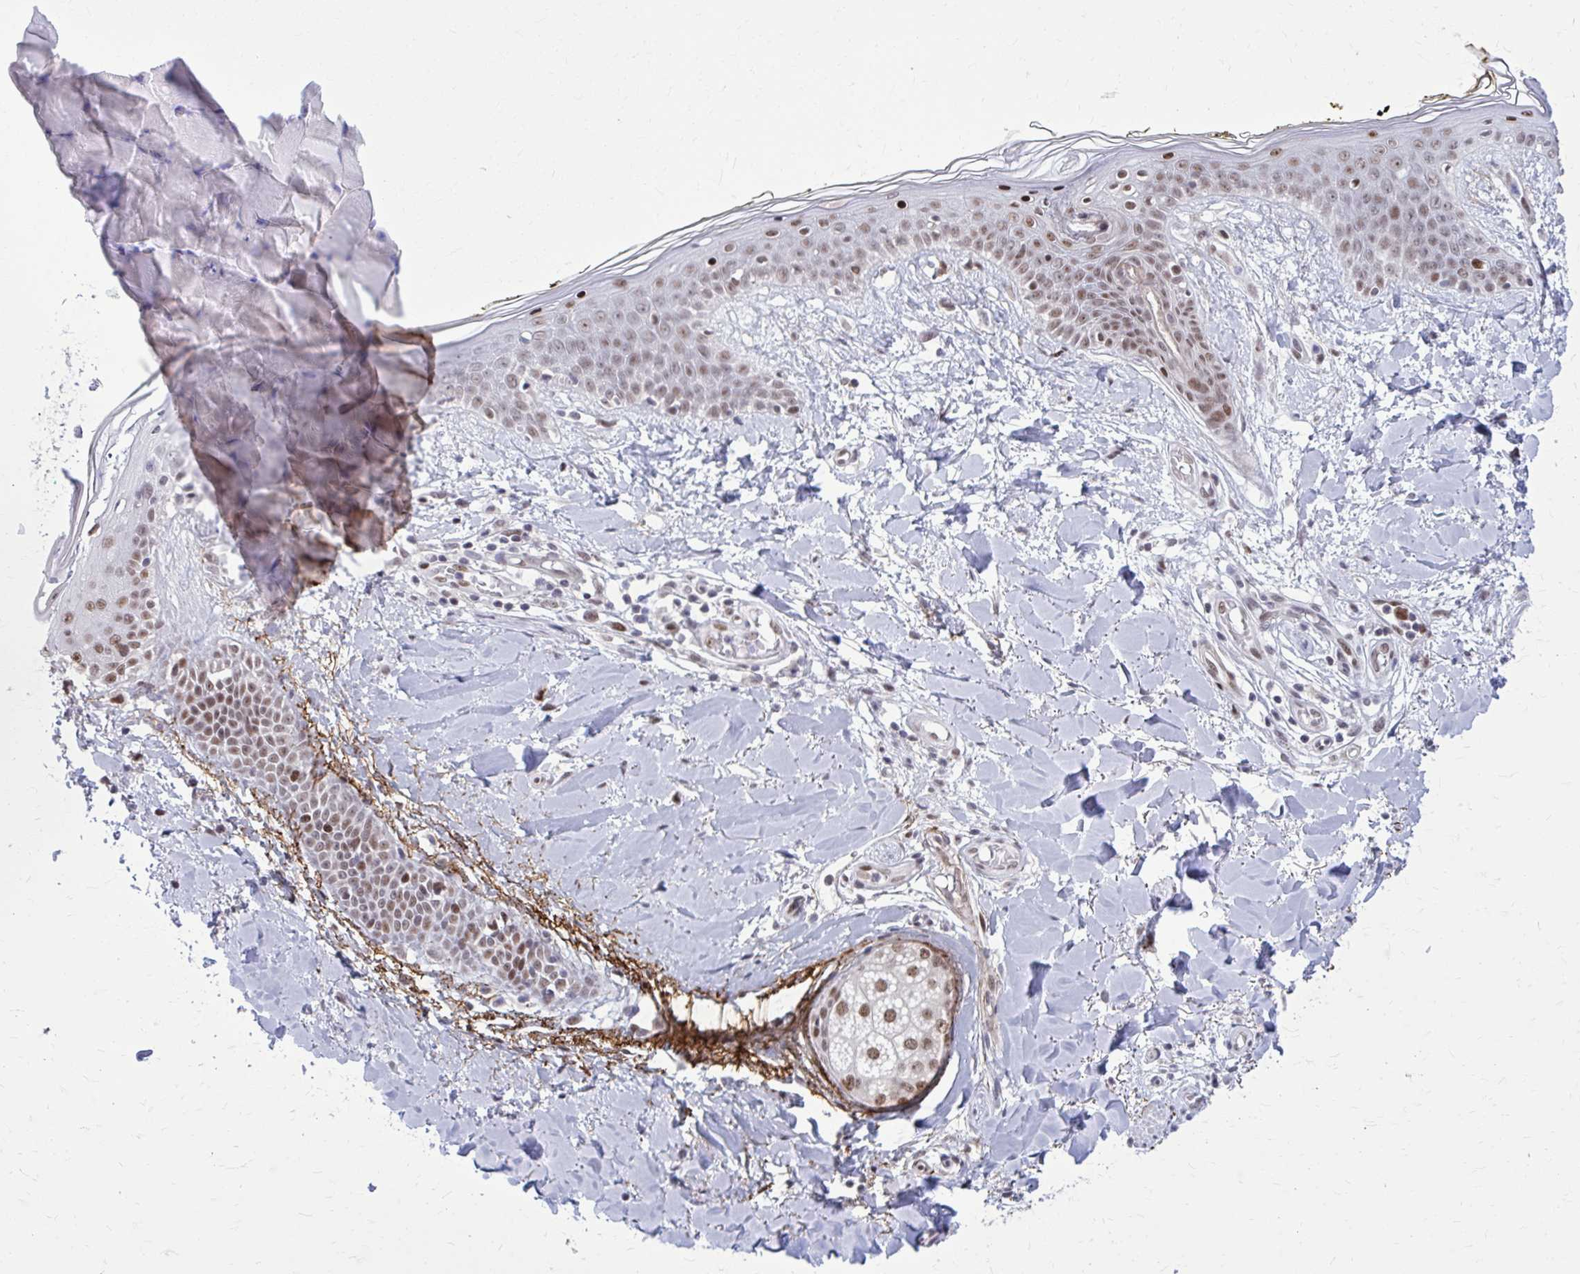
{"staining": {"intensity": "moderate", "quantity": "25%-75%", "location": "nuclear"}, "tissue": "skin", "cell_type": "Fibroblasts", "image_type": "normal", "snomed": [{"axis": "morphology", "description": "Normal tissue, NOS"}, {"axis": "topography", "description": "Skin"}], "caption": "Skin stained with immunohistochemistry (IHC) displays moderate nuclear expression in approximately 25%-75% of fibroblasts.", "gene": "PSME4", "patient": {"sex": "female", "age": 34}}